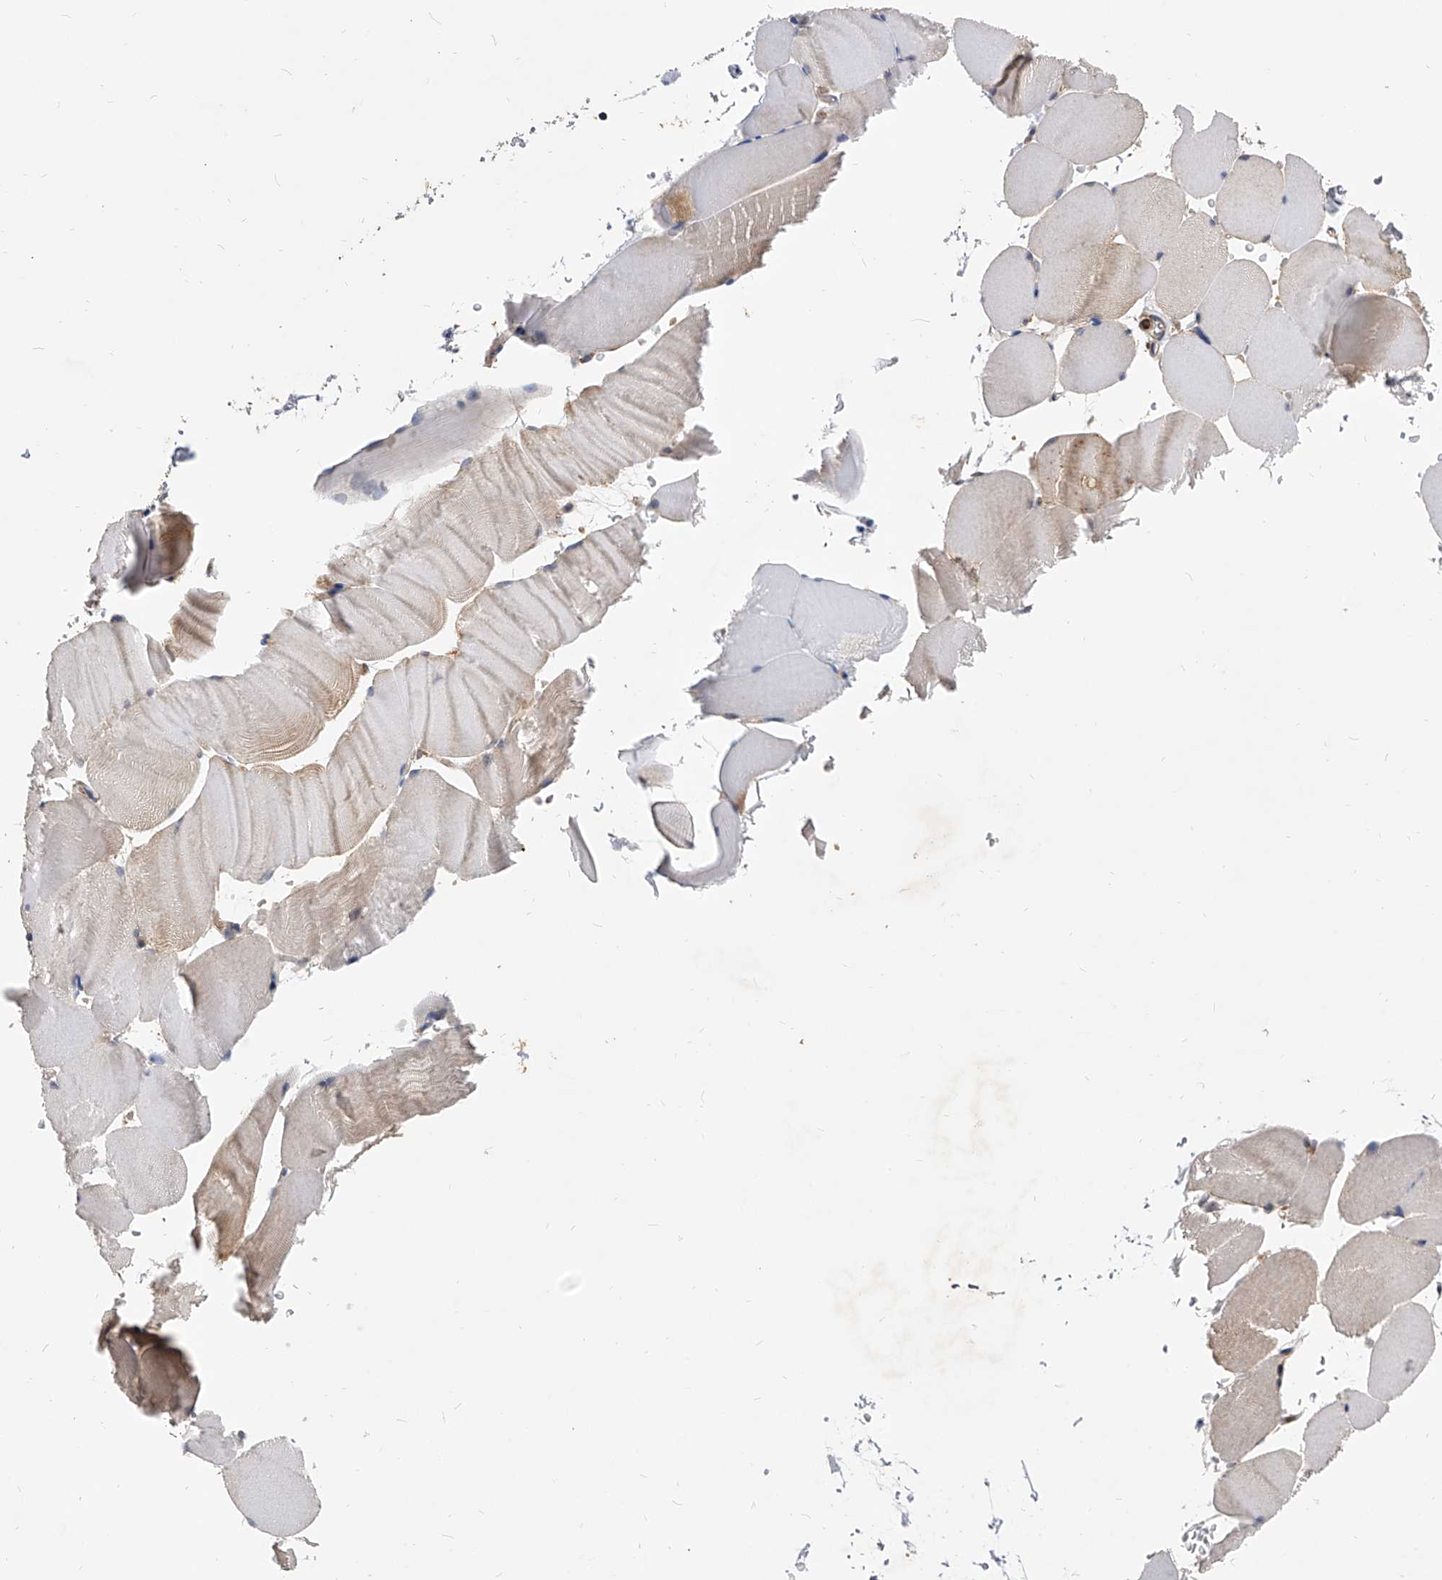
{"staining": {"intensity": "moderate", "quantity": "<25%", "location": "cytoplasmic/membranous"}, "tissue": "skeletal muscle", "cell_type": "Myocytes", "image_type": "normal", "snomed": [{"axis": "morphology", "description": "Normal tissue, NOS"}, {"axis": "topography", "description": "Skeletal muscle"}, {"axis": "topography", "description": "Parathyroid gland"}], "caption": "Brown immunohistochemical staining in normal skeletal muscle exhibits moderate cytoplasmic/membranous positivity in approximately <25% of myocytes. (Brightfield microscopy of DAB IHC at high magnification).", "gene": "CFAP410", "patient": {"sex": "female", "age": 37}}